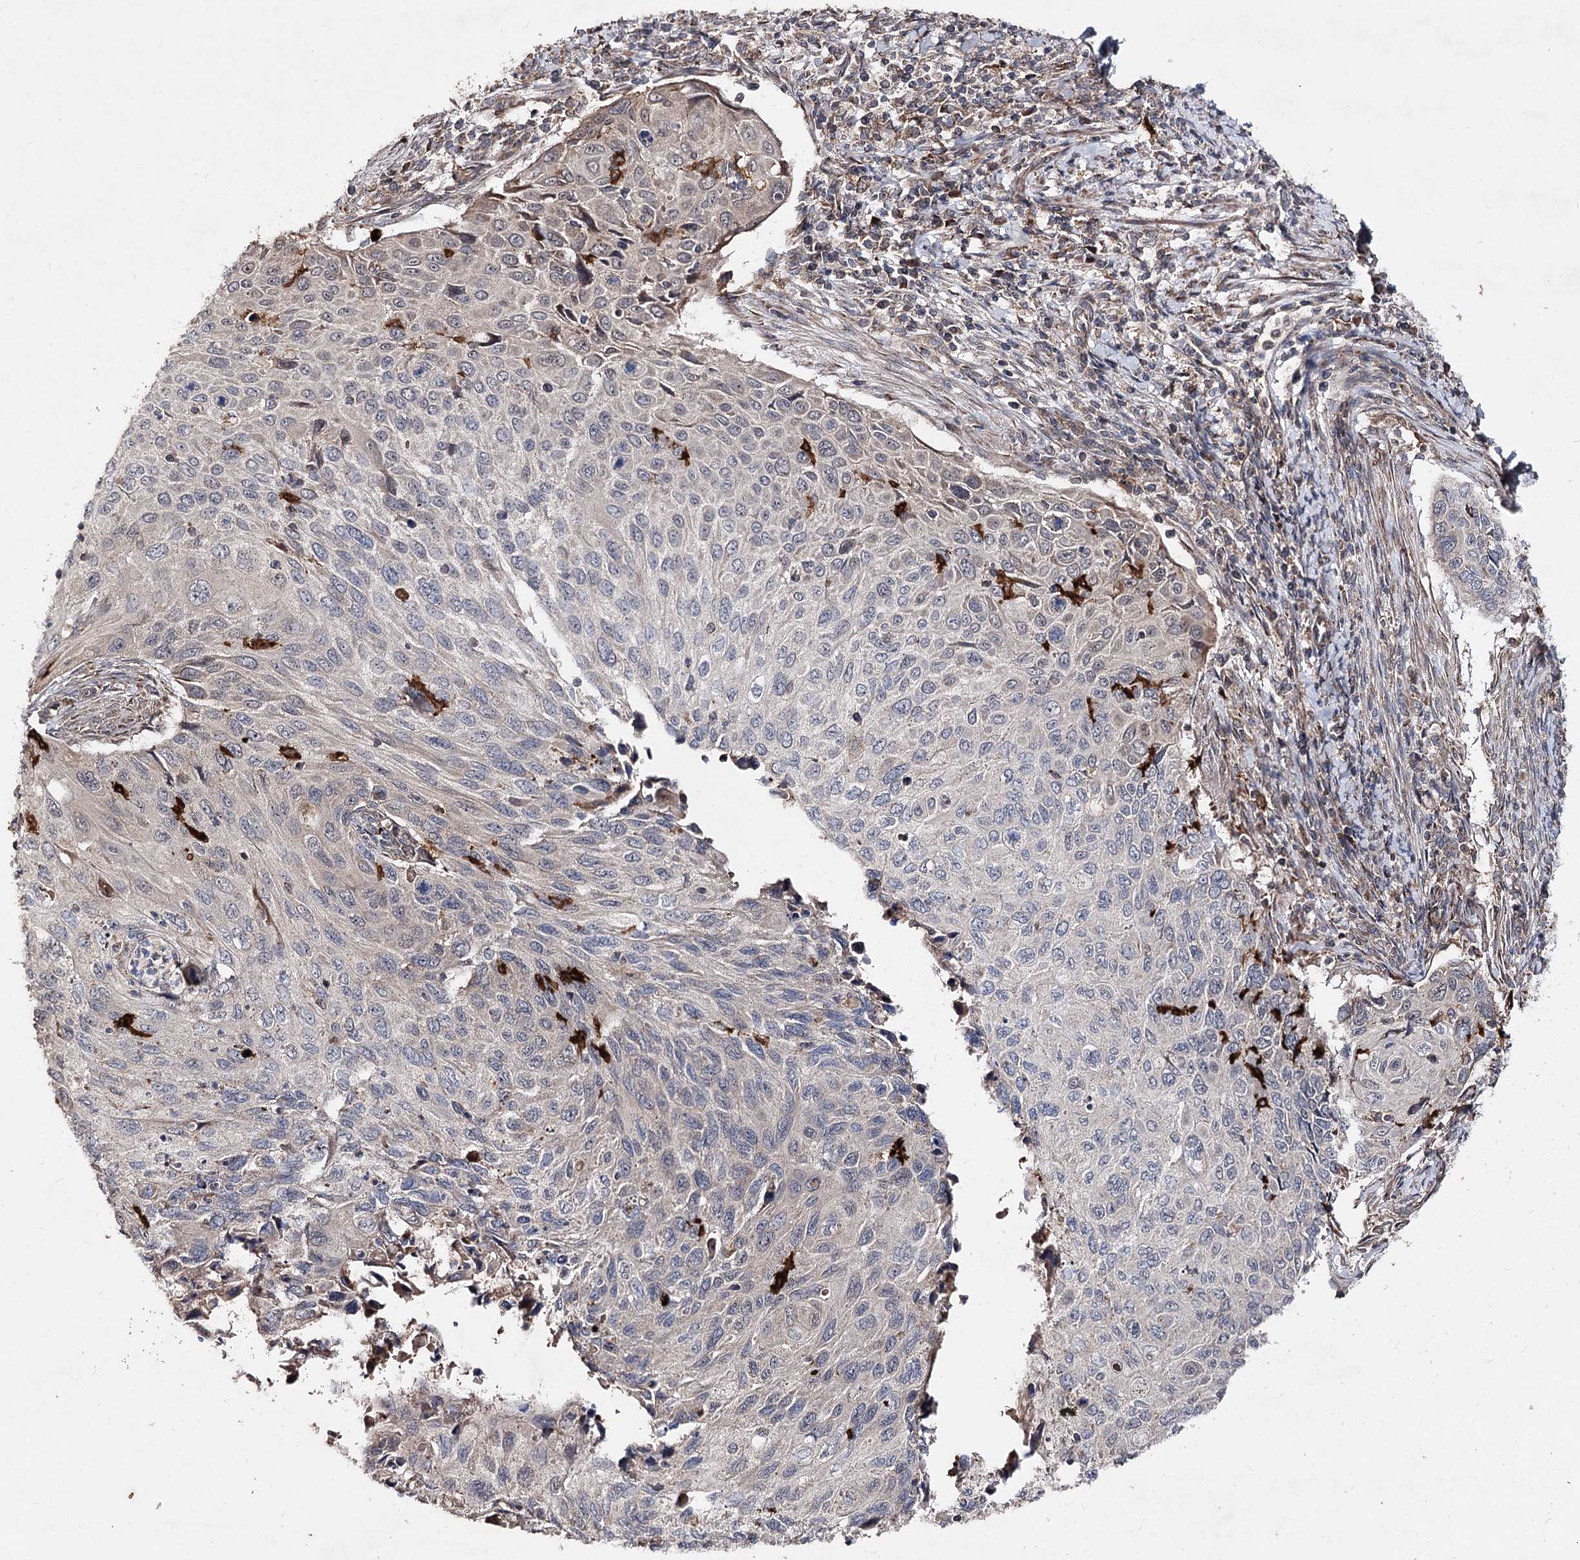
{"staining": {"intensity": "negative", "quantity": "none", "location": "none"}, "tissue": "cervical cancer", "cell_type": "Tumor cells", "image_type": "cancer", "snomed": [{"axis": "morphology", "description": "Squamous cell carcinoma, NOS"}, {"axis": "topography", "description": "Cervix"}], "caption": "Tumor cells are negative for protein expression in human cervical squamous cell carcinoma.", "gene": "MINDY3", "patient": {"sex": "female", "age": 70}}